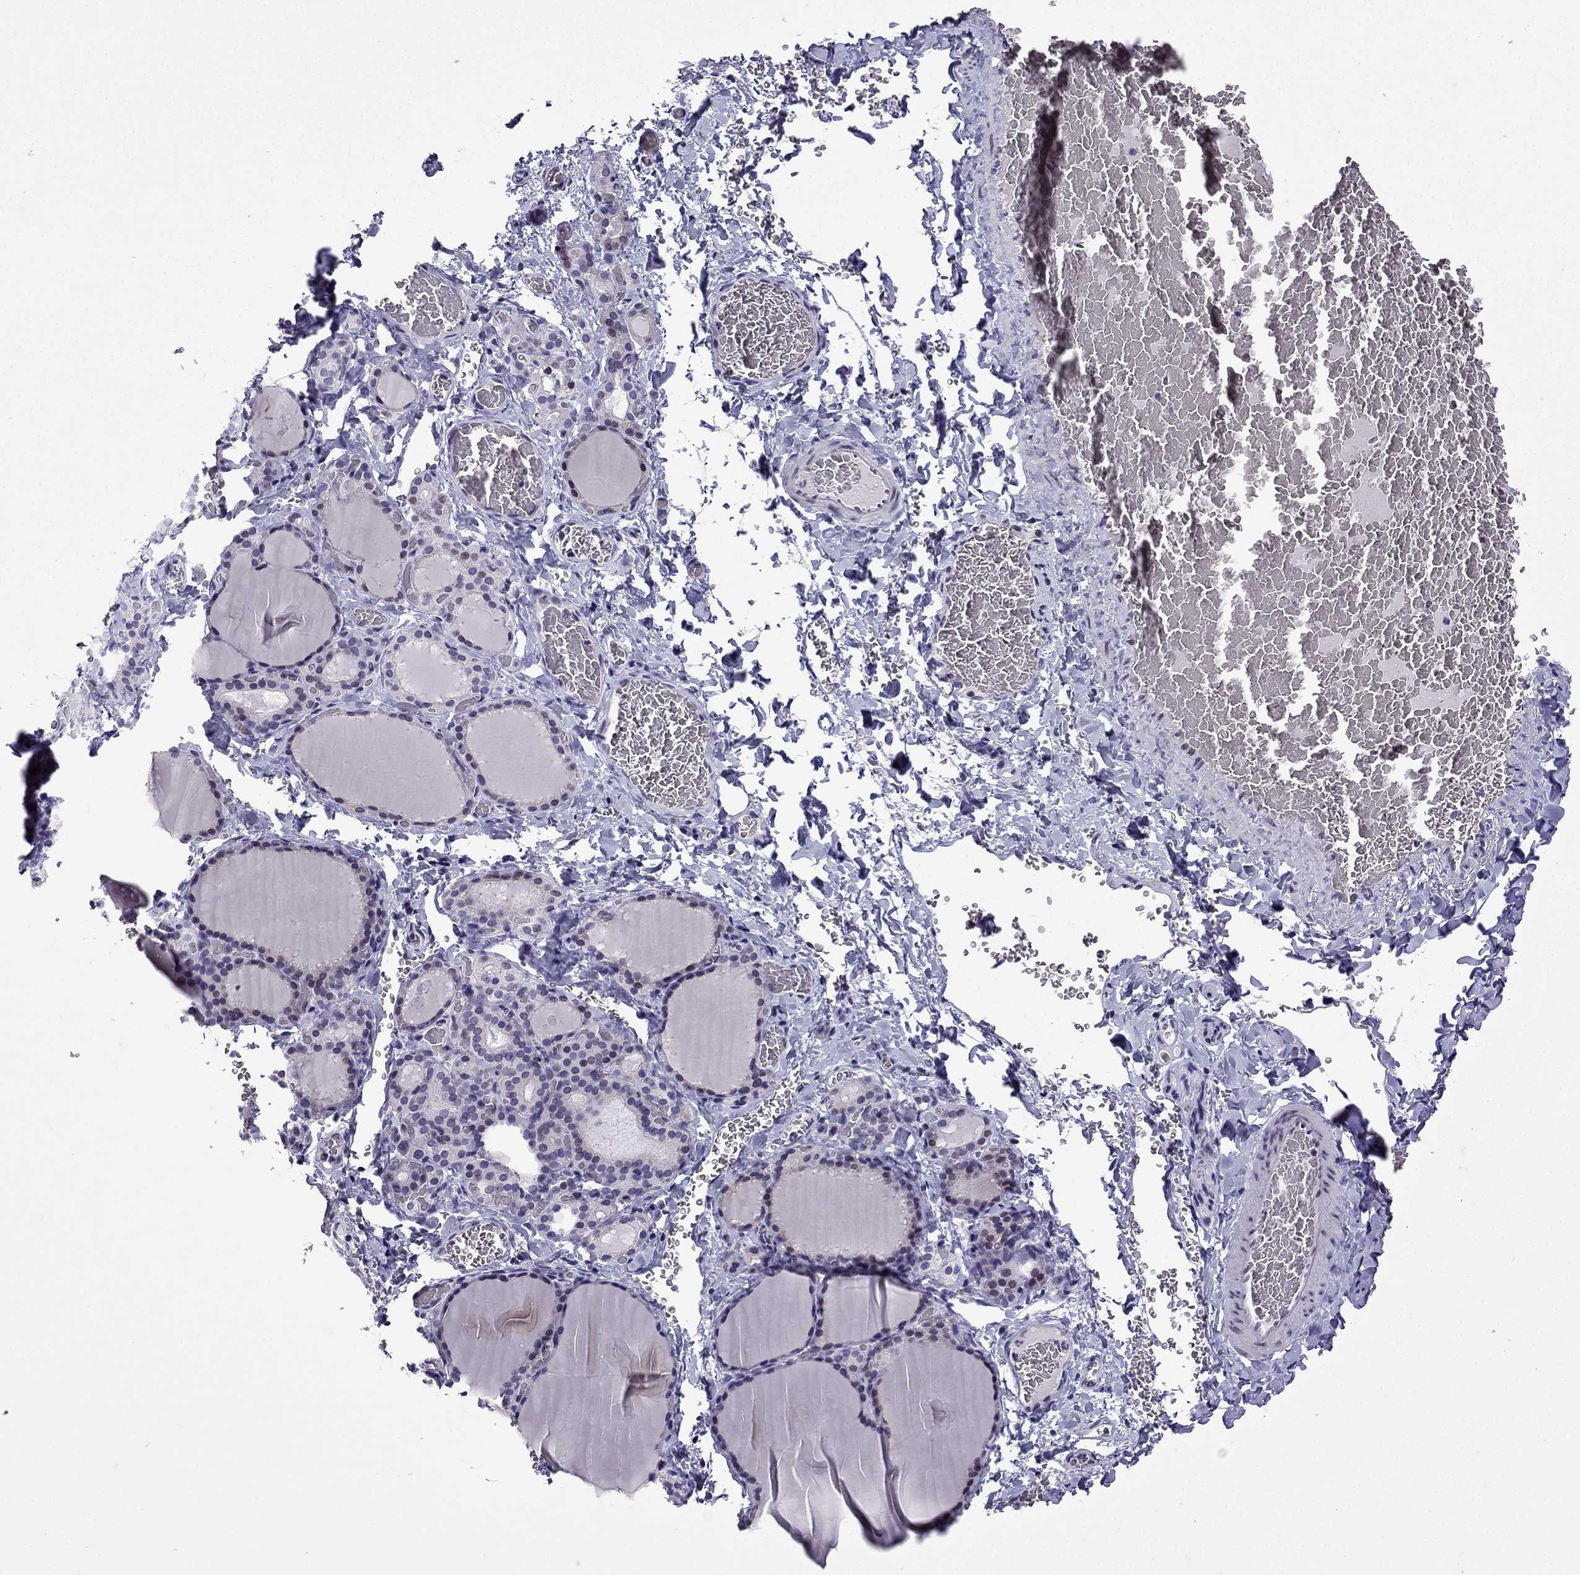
{"staining": {"intensity": "negative", "quantity": "none", "location": "none"}, "tissue": "thyroid gland", "cell_type": "Glandular cells", "image_type": "normal", "snomed": [{"axis": "morphology", "description": "Normal tissue, NOS"}, {"axis": "morphology", "description": "Hyperplasia, NOS"}, {"axis": "topography", "description": "Thyroid gland"}], "caption": "IHC of unremarkable thyroid gland reveals no staining in glandular cells. (DAB (3,3'-diaminobenzidine) immunohistochemistry (IHC), high magnification).", "gene": "TTN", "patient": {"sex": "female", "age": 27}}